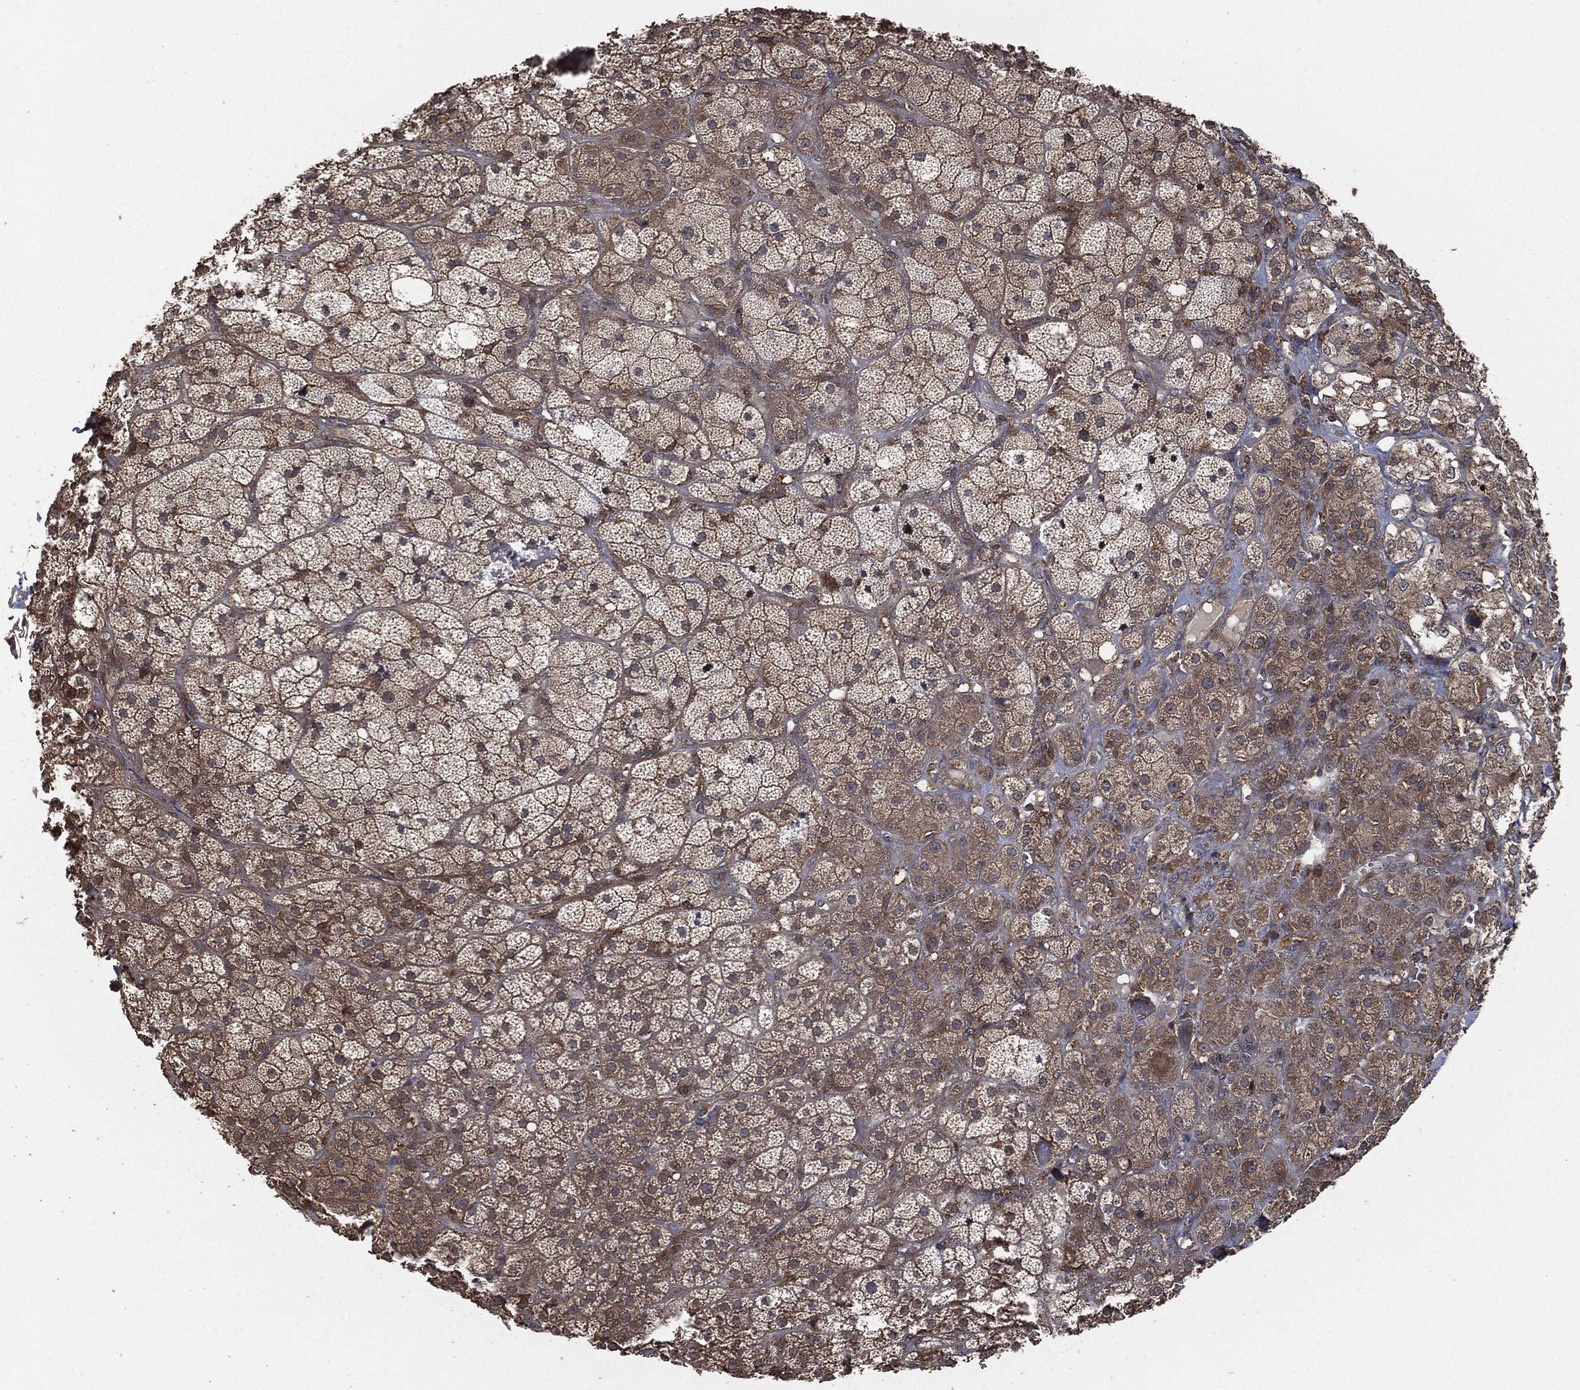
{"staining": {"intensity": "weak", "quantity": ">75%", "location": "cytoplasmic/membranous"}, "tissue": "adrenal gland", "cell_type": "Glandular cells", "image_type": "normal", "snomed": [{"axis": "morphology", "description": "Normal tissue, NOS"}, {"axis": "topography", "description": "Adrenal gland"}], "caption": "This histopathology image exhibits immunohistochemistry staining of normal adrenal gland, with low weak cytoplasmic/membranous expression in approximately >75% of glandular cells.", "gene": "ERBIN", "patient": {"sex": "male", "age": 57}}